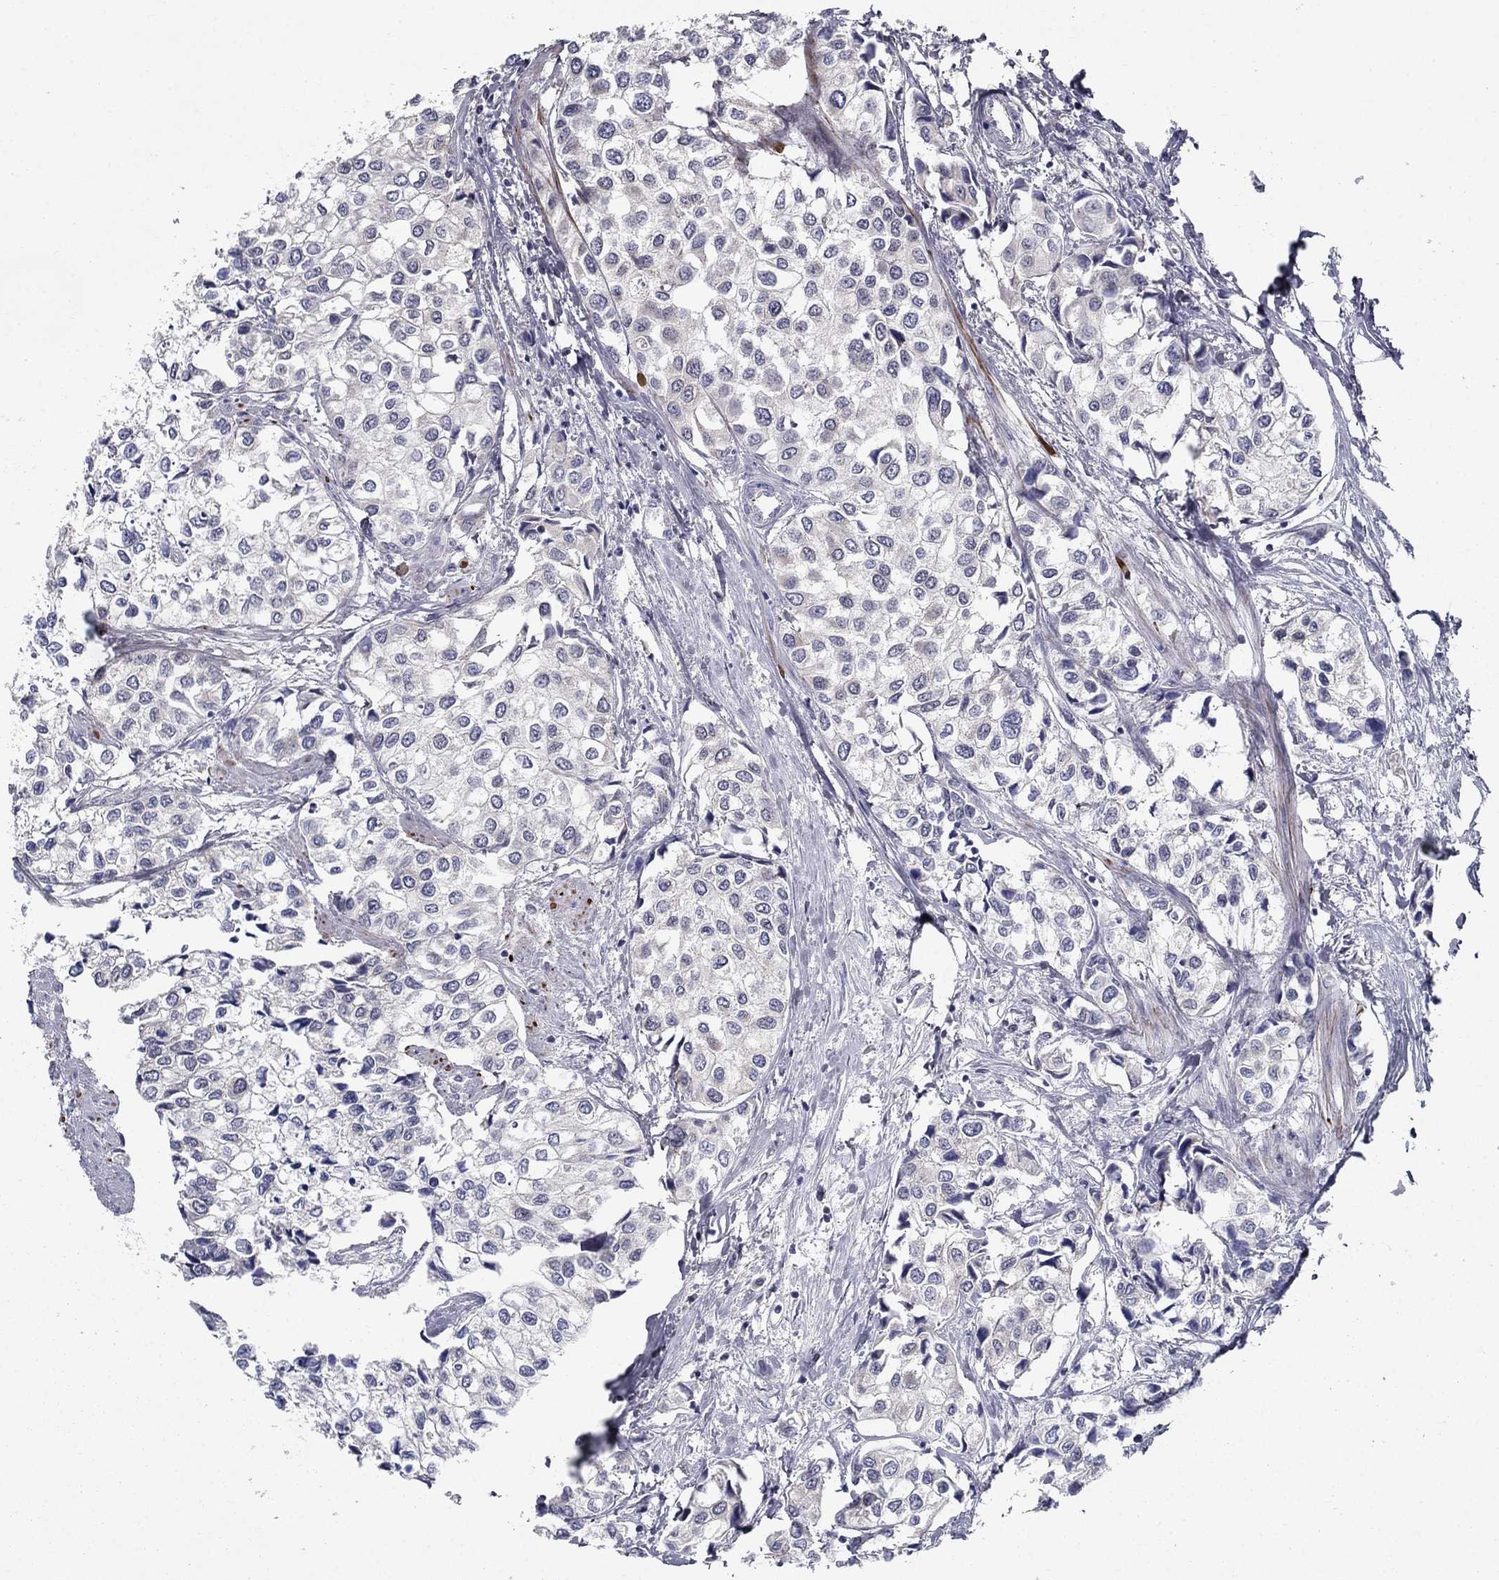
{"staining": {"intensity": "negative", "quantity": "none", "location": "none"}, "tissue": "urothelial cancer", "cell_type": "Tumor cells", "image_type": "cancer", "snomed": [{"axis": "morphology", "description": "Urothelial carcinoma, High grade"}, {"axis": "topography", "description": "Urinary bladder"}], "caption": "This is an immunohistochemistry (IHC) micrograph of human urothelial carcinoma (high-grade). There is no expression in tumor cells.", "gene": "LACTB2", "patient": {"sex": "male", "age": 73}}